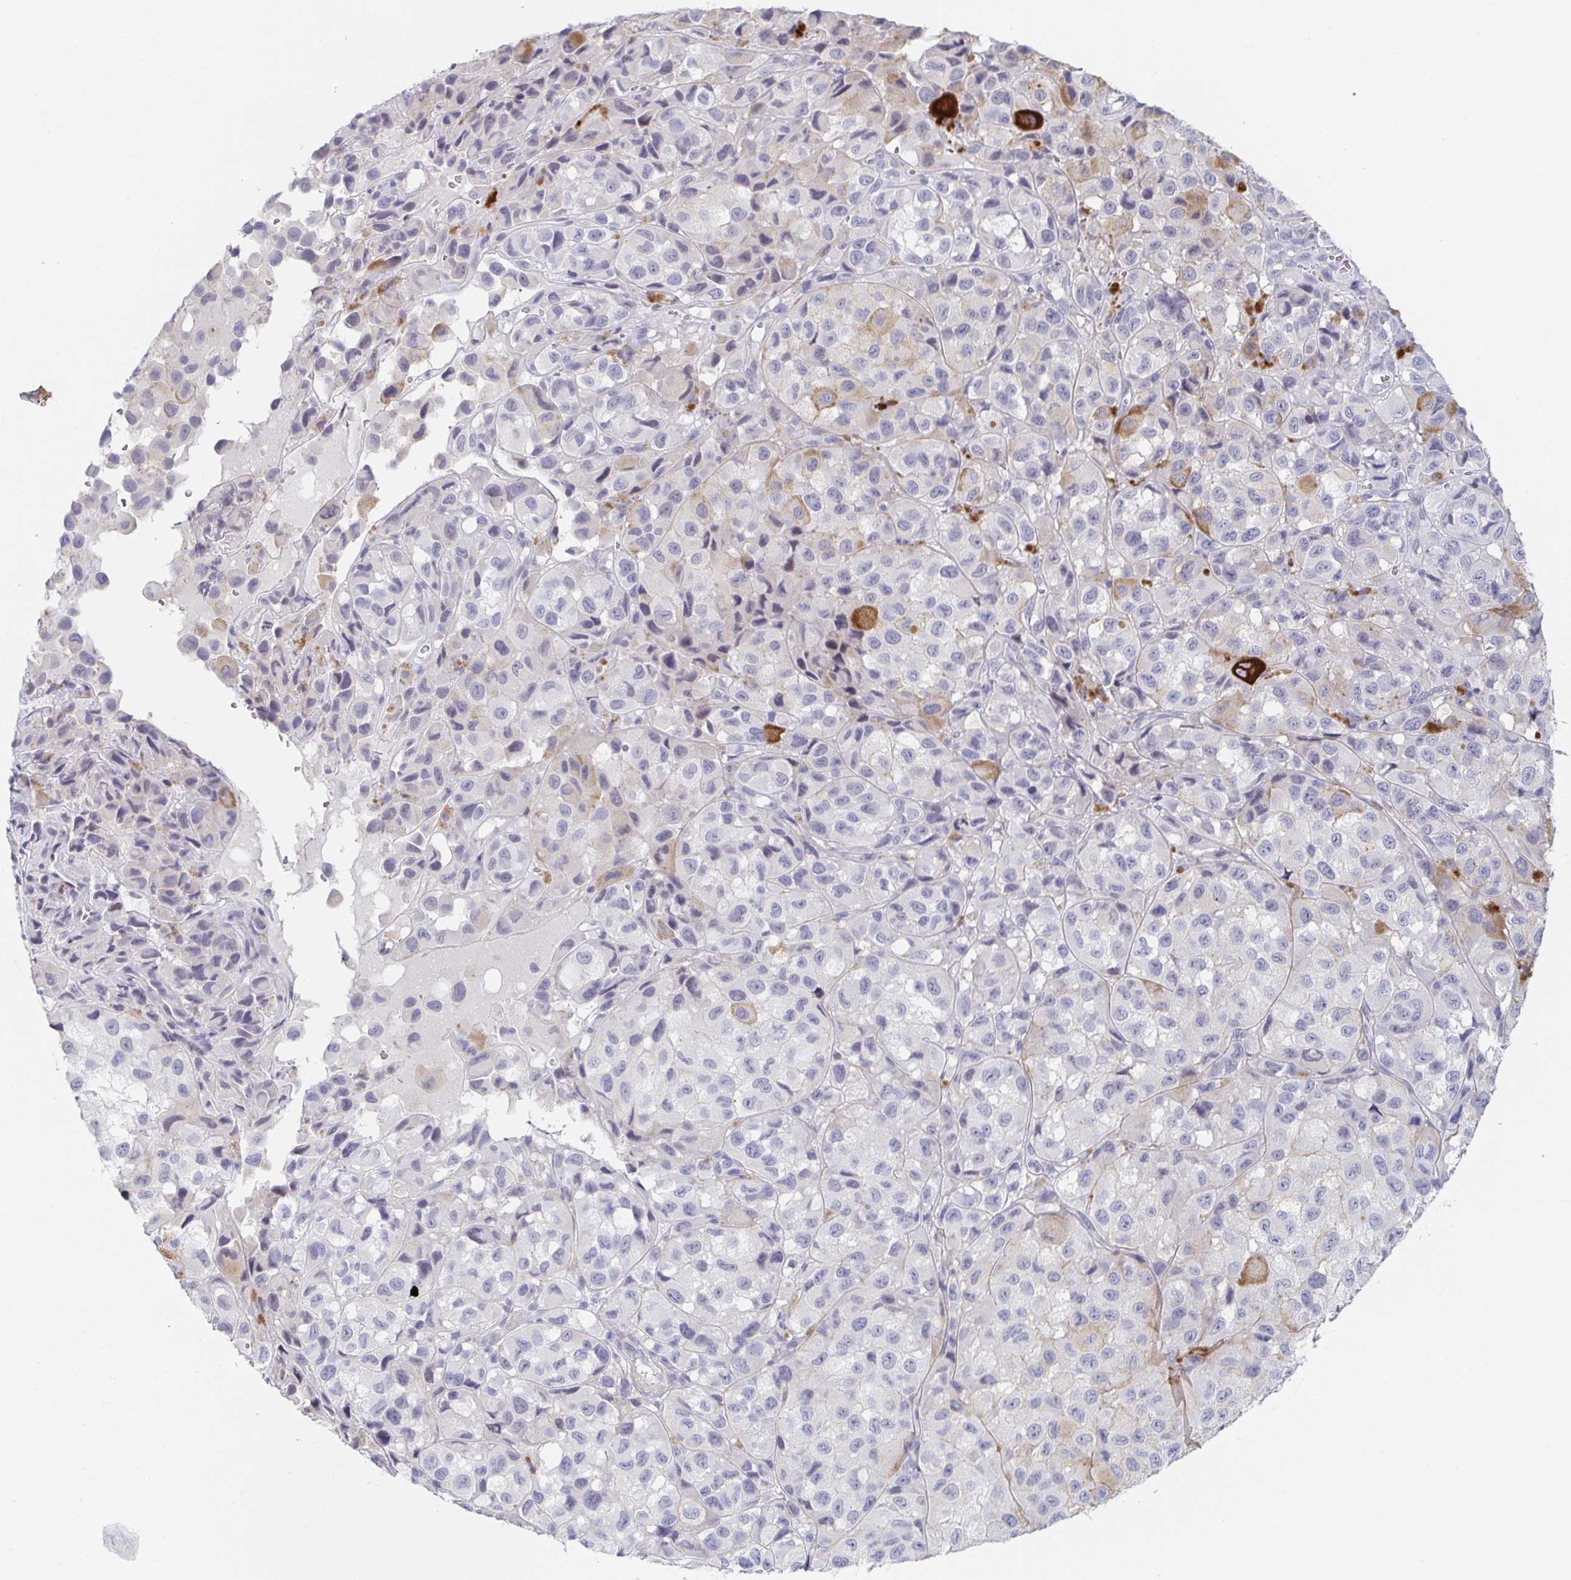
{"staining": {"intensity": "strong", "quantity": "<25%", "location": "cytoplasmic/membranous"}, "tissue": "melanoma", "cell_type": "Tumor cells", "image_type": "cancer", "snomed": [{"axis": "morphology", "description": "Malignant melanoma, NOS"}, {"axis": "topography", "description": "Skin"}], "caption": "Immunohistochemistry (IHC) (DAB) staining of human melanoma exhibits strong cytoplasmic/membranous protein positivity in approximately <25% of tumor cells. (brown staining indicates protein expression, while blue staining denotes nuclei).", "gene": "RHOV", "patient": {"sex": "male", "age": 93}}